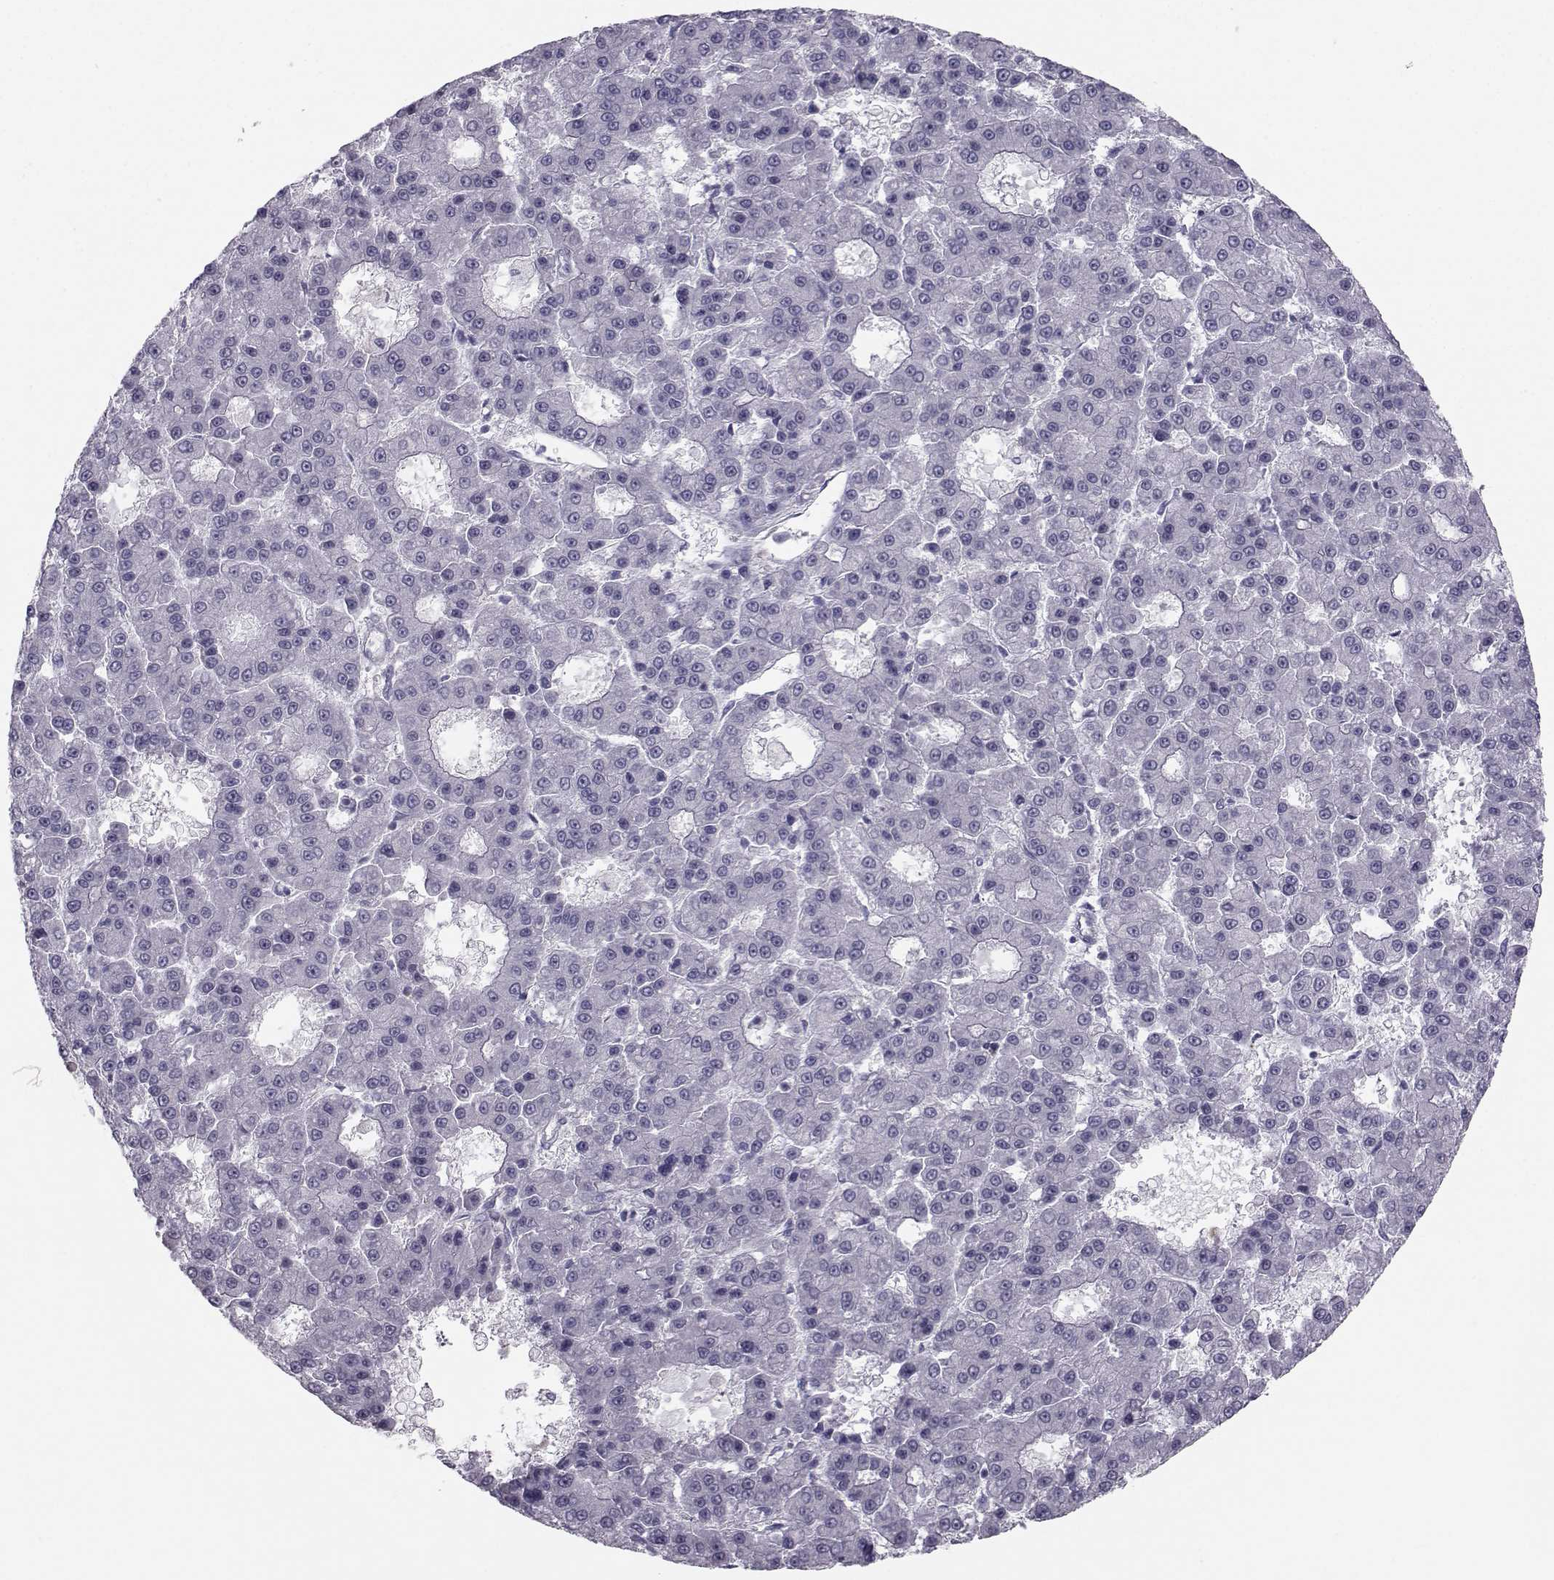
{"staining": {"intensity": "negative", "quantity": "none", "location": "none"}, "tissue": "liver cancer", "cell_type": "Tumor cells", "image_type": "cancer", "snomed": [{"axis": "morphology", "description": "Carcinoma, Hepatocellular, NOS"}, {"axis": "topography", "description": "Liver"}], "caption": "This is an immunohistochemistry (IHC) micrograph of human liver hepatocellular carcinoma. There is no positivity in tumor cells.", "gene": "GARIN3", "patient": {"sex": "male", "age": 70}}